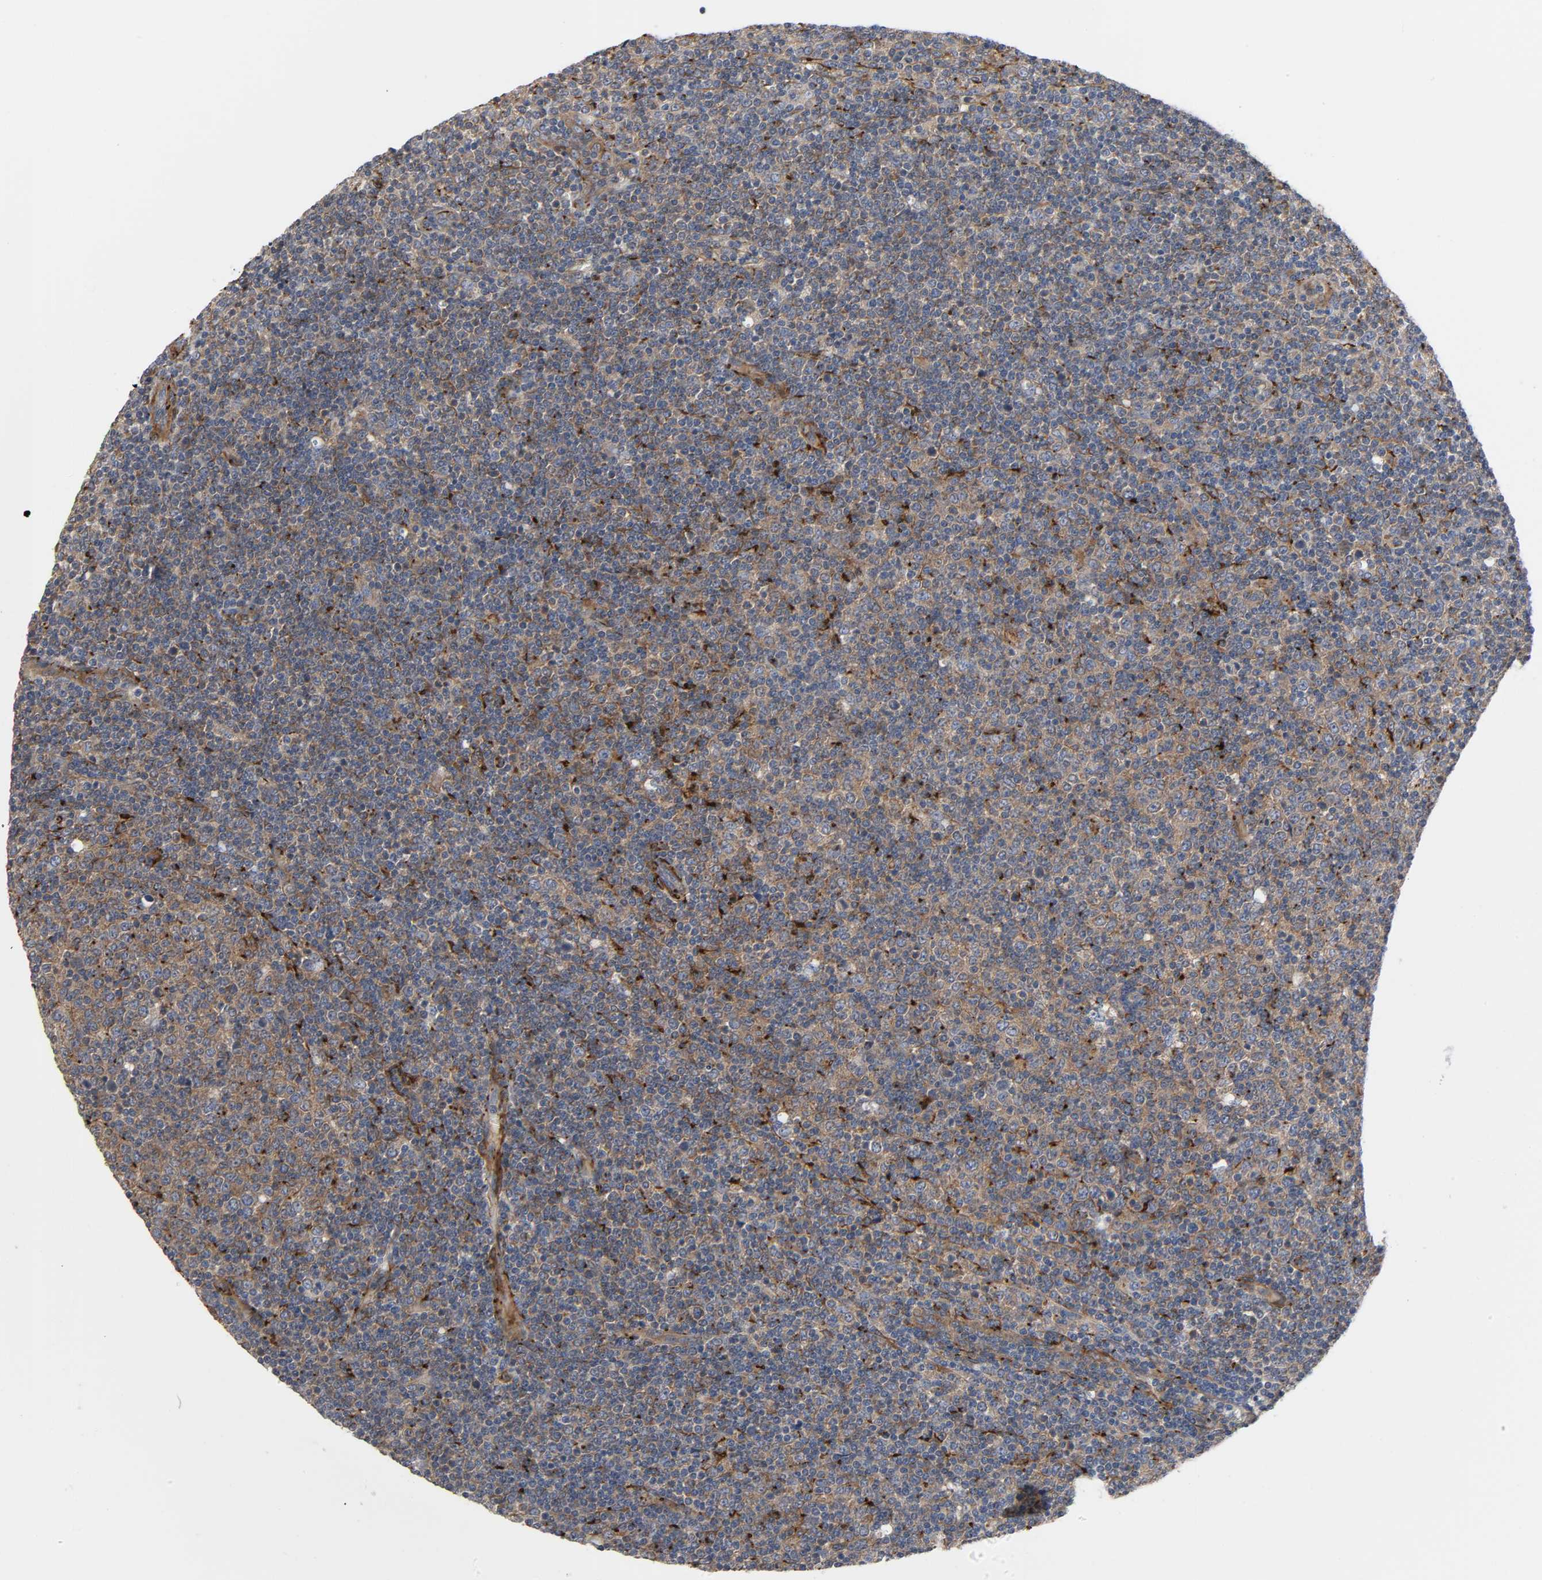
{"staining": {"intensity": "weak", "quantity": ">75%", "location": "cytoplasmic/membranous"}, "tissue": "lymphoma", "cell_type": "Tumor cells", "image_type": "cancer", "snomed": [{"axis": "morphology", "description": "Malignant lymphoma, non-Hodgkin's type, Low grade"}, {"axis": "topography", "description": "Lymph node"}], "caption": "IHC histopathology image of human low-grade malignant lymphoma, non-Hodgkin's type stained for a protein (brown), which exhibits low levels of weak cytoplasmic/membranous positivity in approximately >75% of tumor cells.", "gene": "ARHGAP1", "patient": {"sex": "male", "age": 70}}